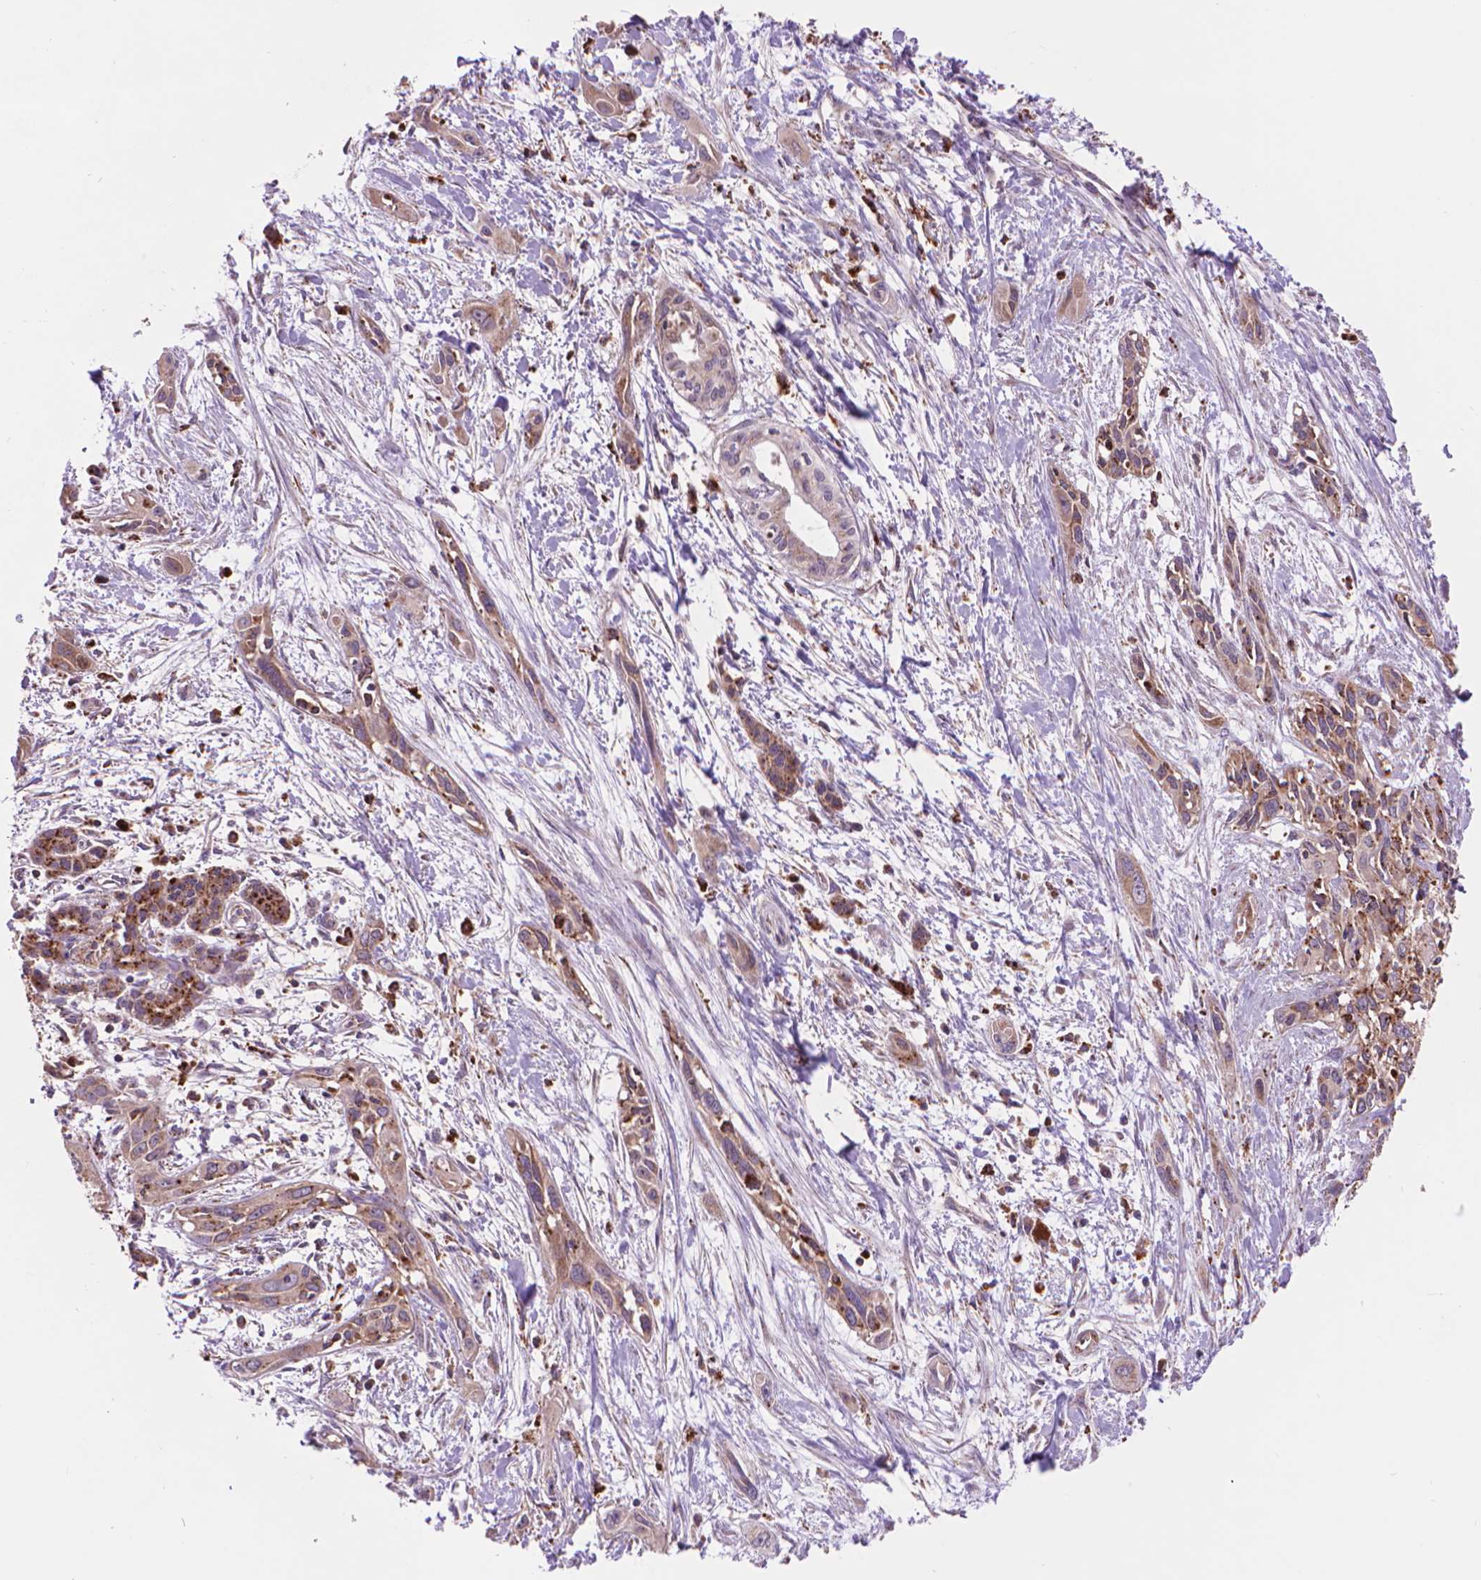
{"staining": {"intensity": "moderate", "quantity": ">75%", "location": "cytoplasmic/membranous"}, "tissue": "pancreatic cancer", "cell_type": "Tumor cells", "image_type": "cancer", "snomed": [{"axis": "morphology", "description": "Adenocarcinoma, NOS"}, {"axis": "topography", "description": "Pancreas"}], "caption": "Immunohistochemical staining of human pancreatic cancer shows moderate cytoplasmic/membranous protein expression in approximately >75% of tumor cells. (DAB (3,3'-diaminobenzidine) = brown stain, brightfield microscopy at high magnification).", "gene": "GLB1", "patient": {"sex": "female", "age": 55}}